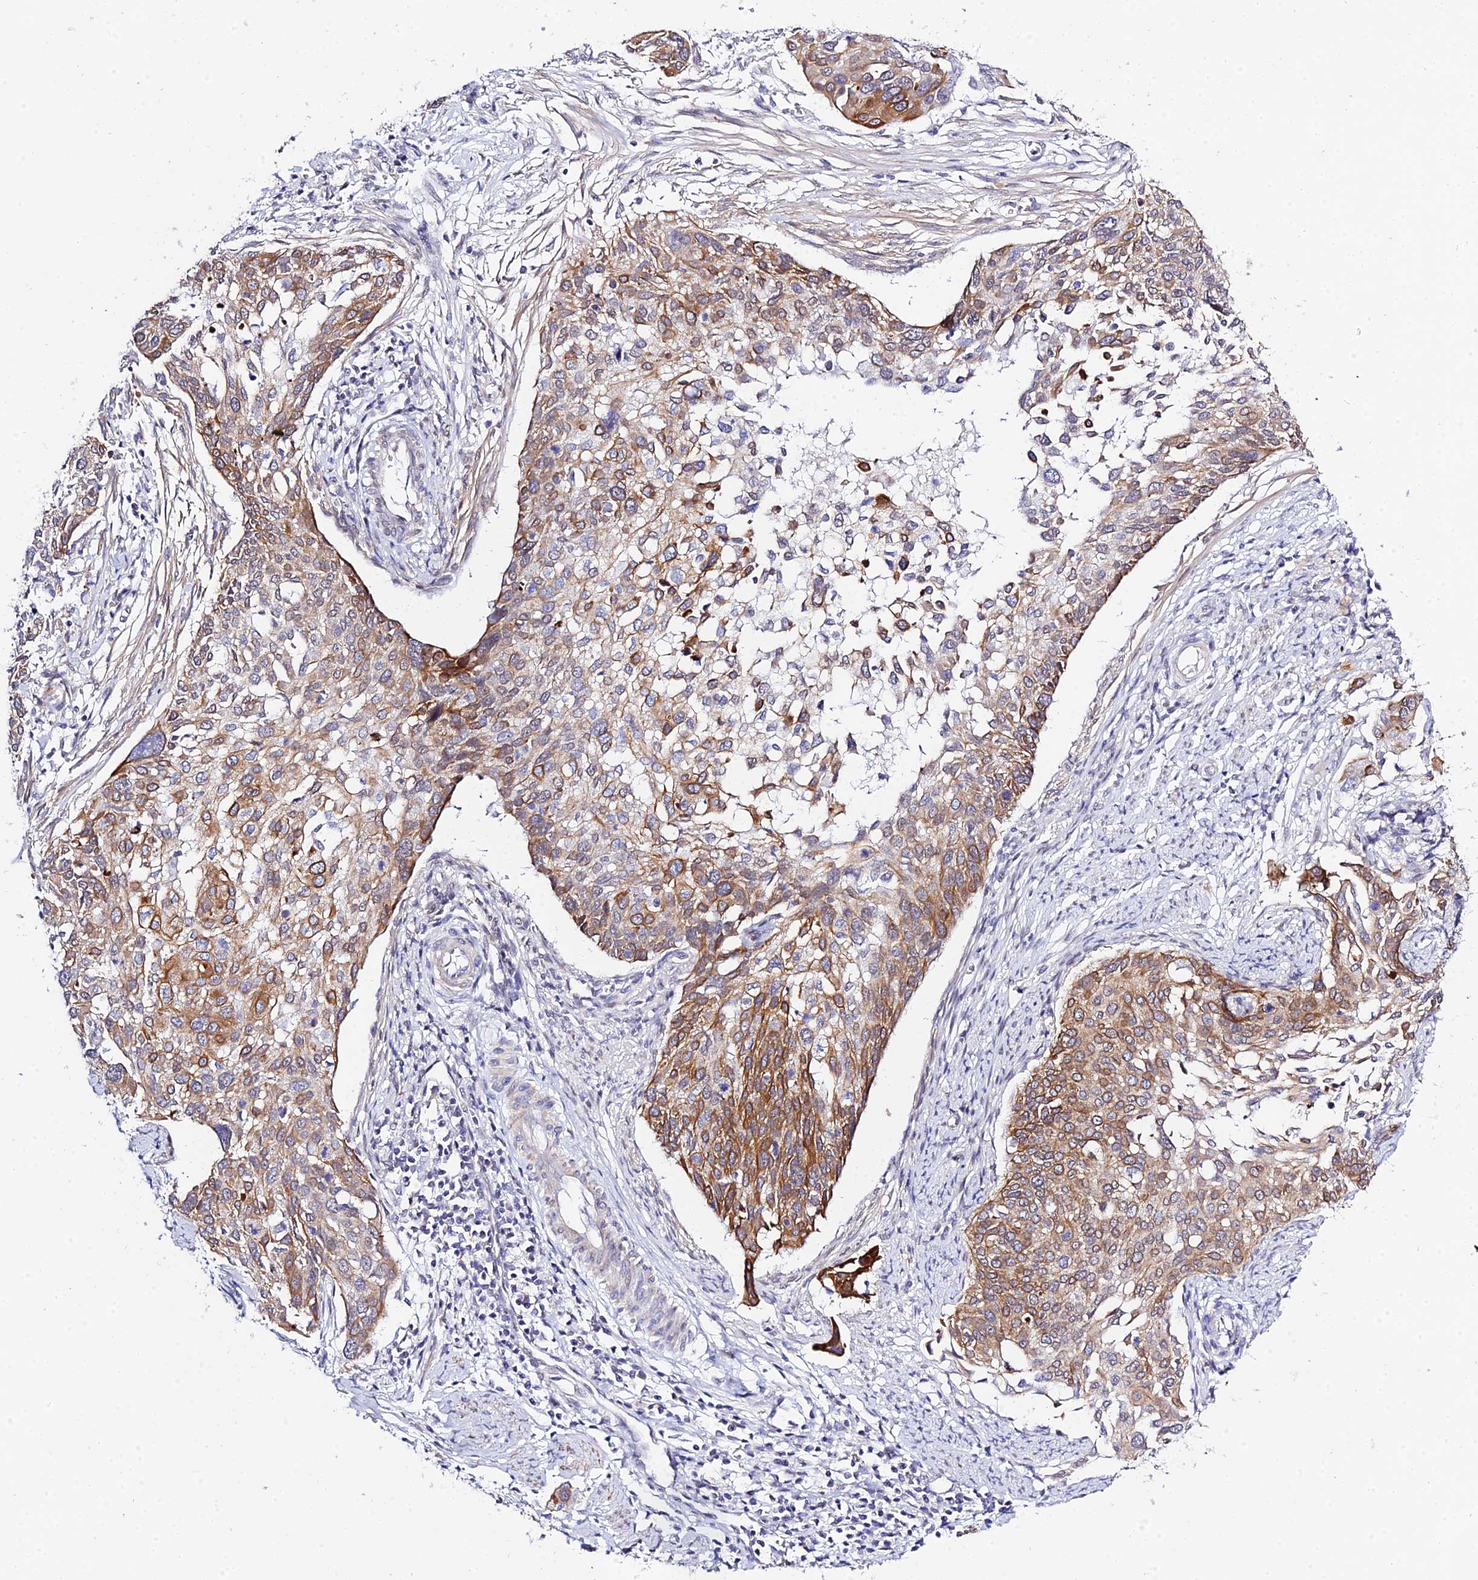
{"staining": {"intensity": "moderate", "quantity": "25%-75%", "location": "cytoplasmic/membranous"}, "tissue": "cervical cancer", "cell_type": "Tumor cells", "image_type": "cancer", "snomed": [{"axis": "morphology", "description": "Squamous cell carcinoma, NOS"}, {"axis": "topography", "description": "Cervix"}], "caption": "Protein analysis of cervical cancer tissue demonstrates moderate cytoplasmic/membranous positivity in about 25%-75% of tumor cells.", "gene": "ZNF628", "patient": {"sex": "female", "age": 44}}